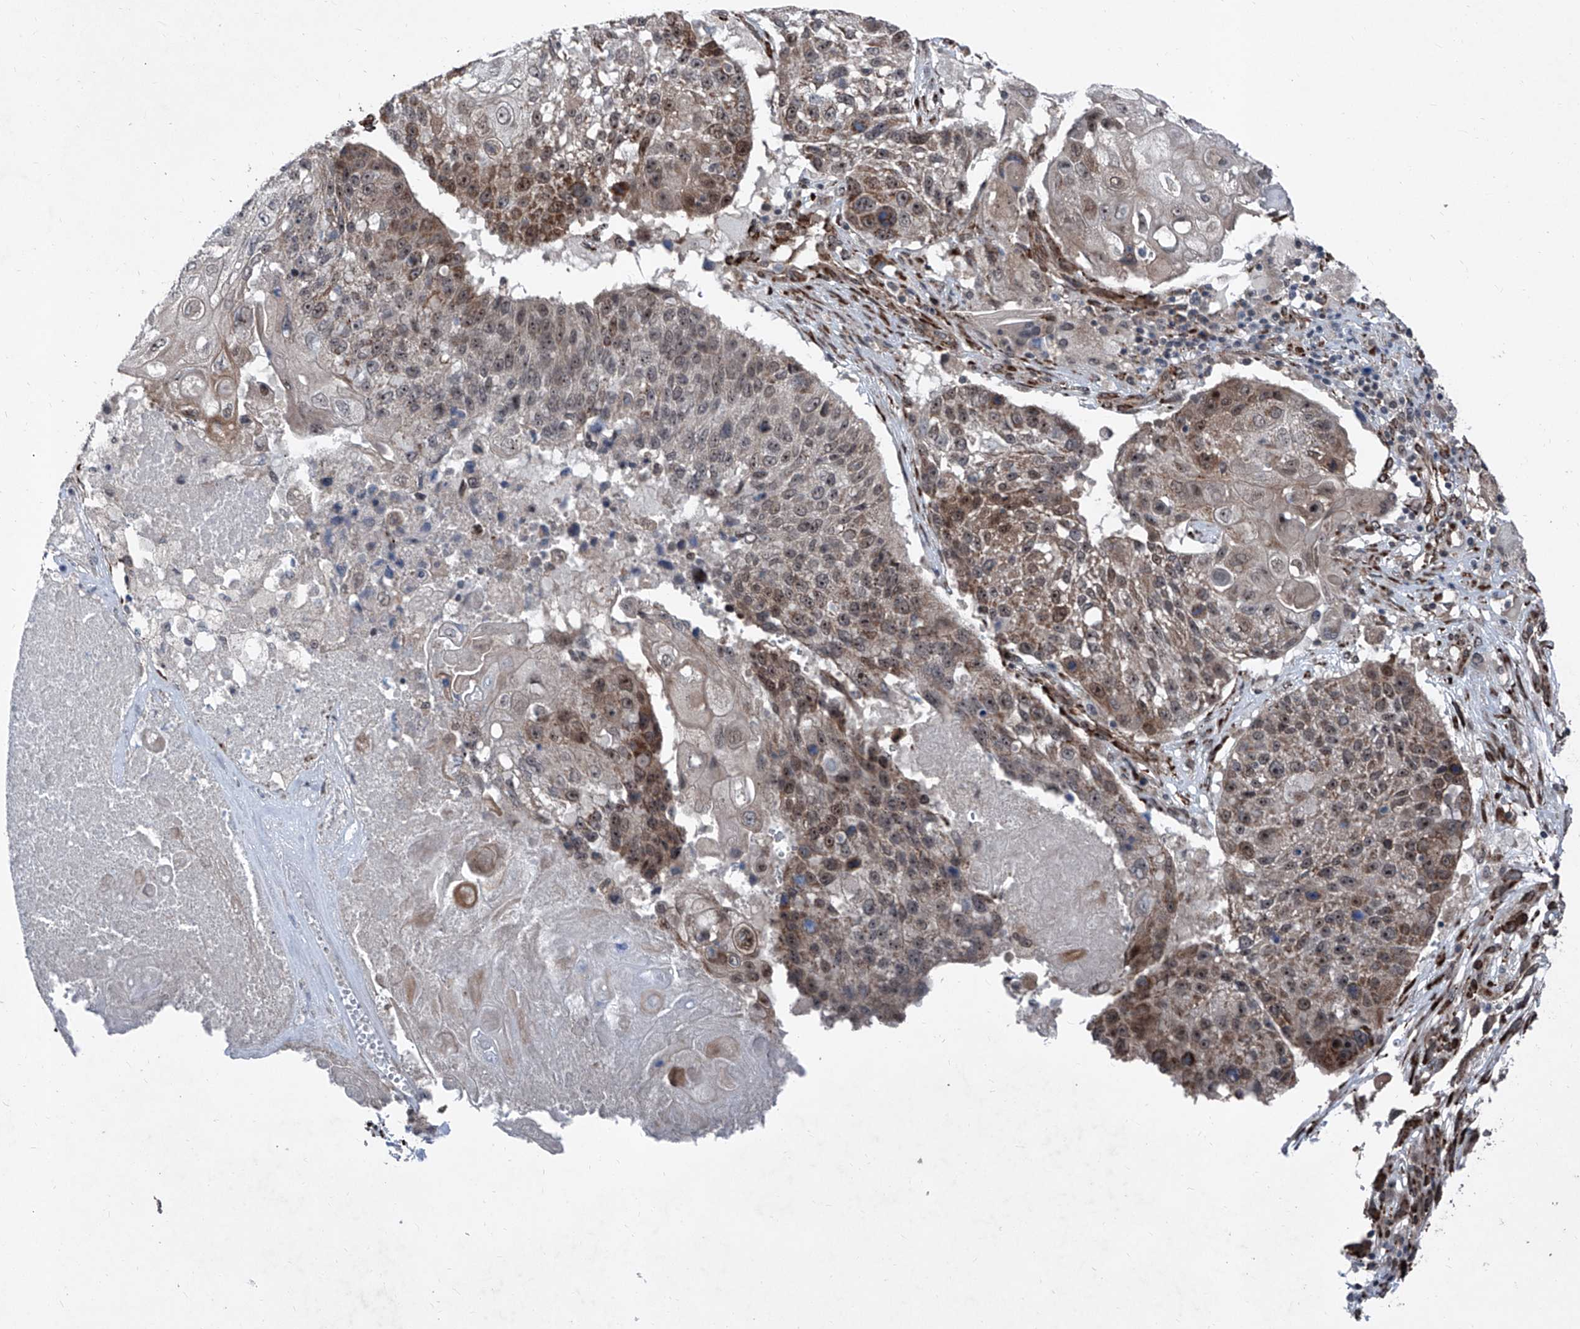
{"staining": {"intensity": "moderate", "quantity": ">75%", "location": "cytoplasmic/membranous,nuclear"}, "tissue": "lung cancer", "cell_type": "Tumor cells", "image_type": "cancer", "snomed": [{"axis": "morphology", "description": "Squamous cell carcinoma, NOS"}, {"axis": "topography", "description": "Lung"}], "caption": "Lung cancer (squamous cell carcinoma) stained with DAB immunohistochemistry (IHC) displays medium levels of moderate cytoplasmic/membranous and nuclear staining in about >75% of tumor cells. (DAB (3,3'-diaminobenzidine) = brown stain, brightfield microscopy at high magnification).", "gene": "COA7", "patient": {"sex": "male", "age": 61}}